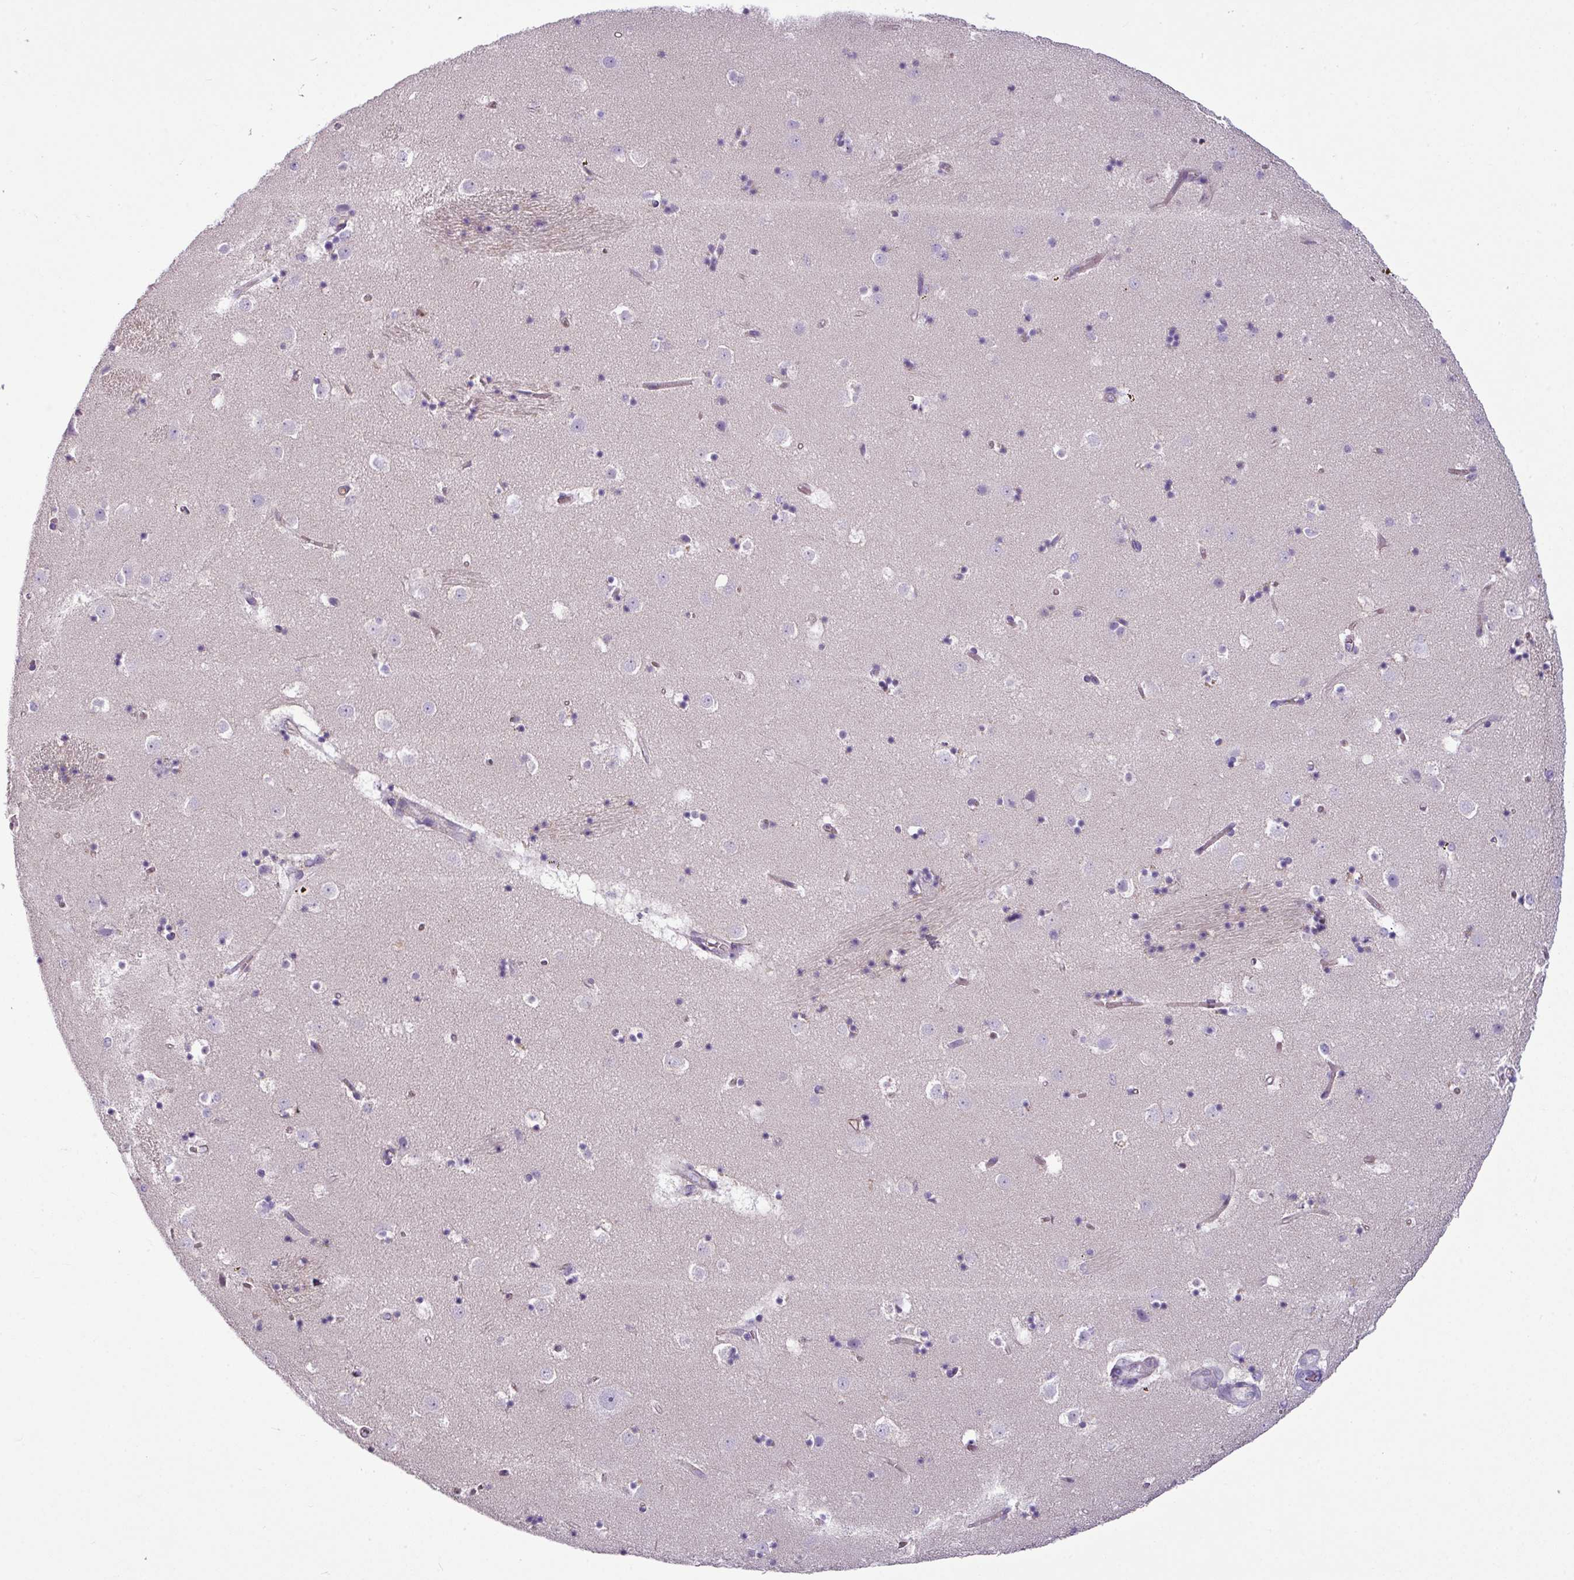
{"staining": {"intensity": "weak", "quantity": "<25%", "location": "cytoplasmic/membranous"}, "tissue": "caudate", "cell_type": "Glial cells", "image_type": "normal", "snomed": [{"axis": "morphology", "description": "Normal tissue, NOS"}, {"axis": "topography", "description": "Lateral ventricle wall"}], "caption": "The micrograph reveals no significant positivity in glial cells of caudate. (Brightfield microscopy of DAB immunohistochemistry at high magnification).", "gene": "TMEM178B", "patient": {"sex": "male", "age": 58}}